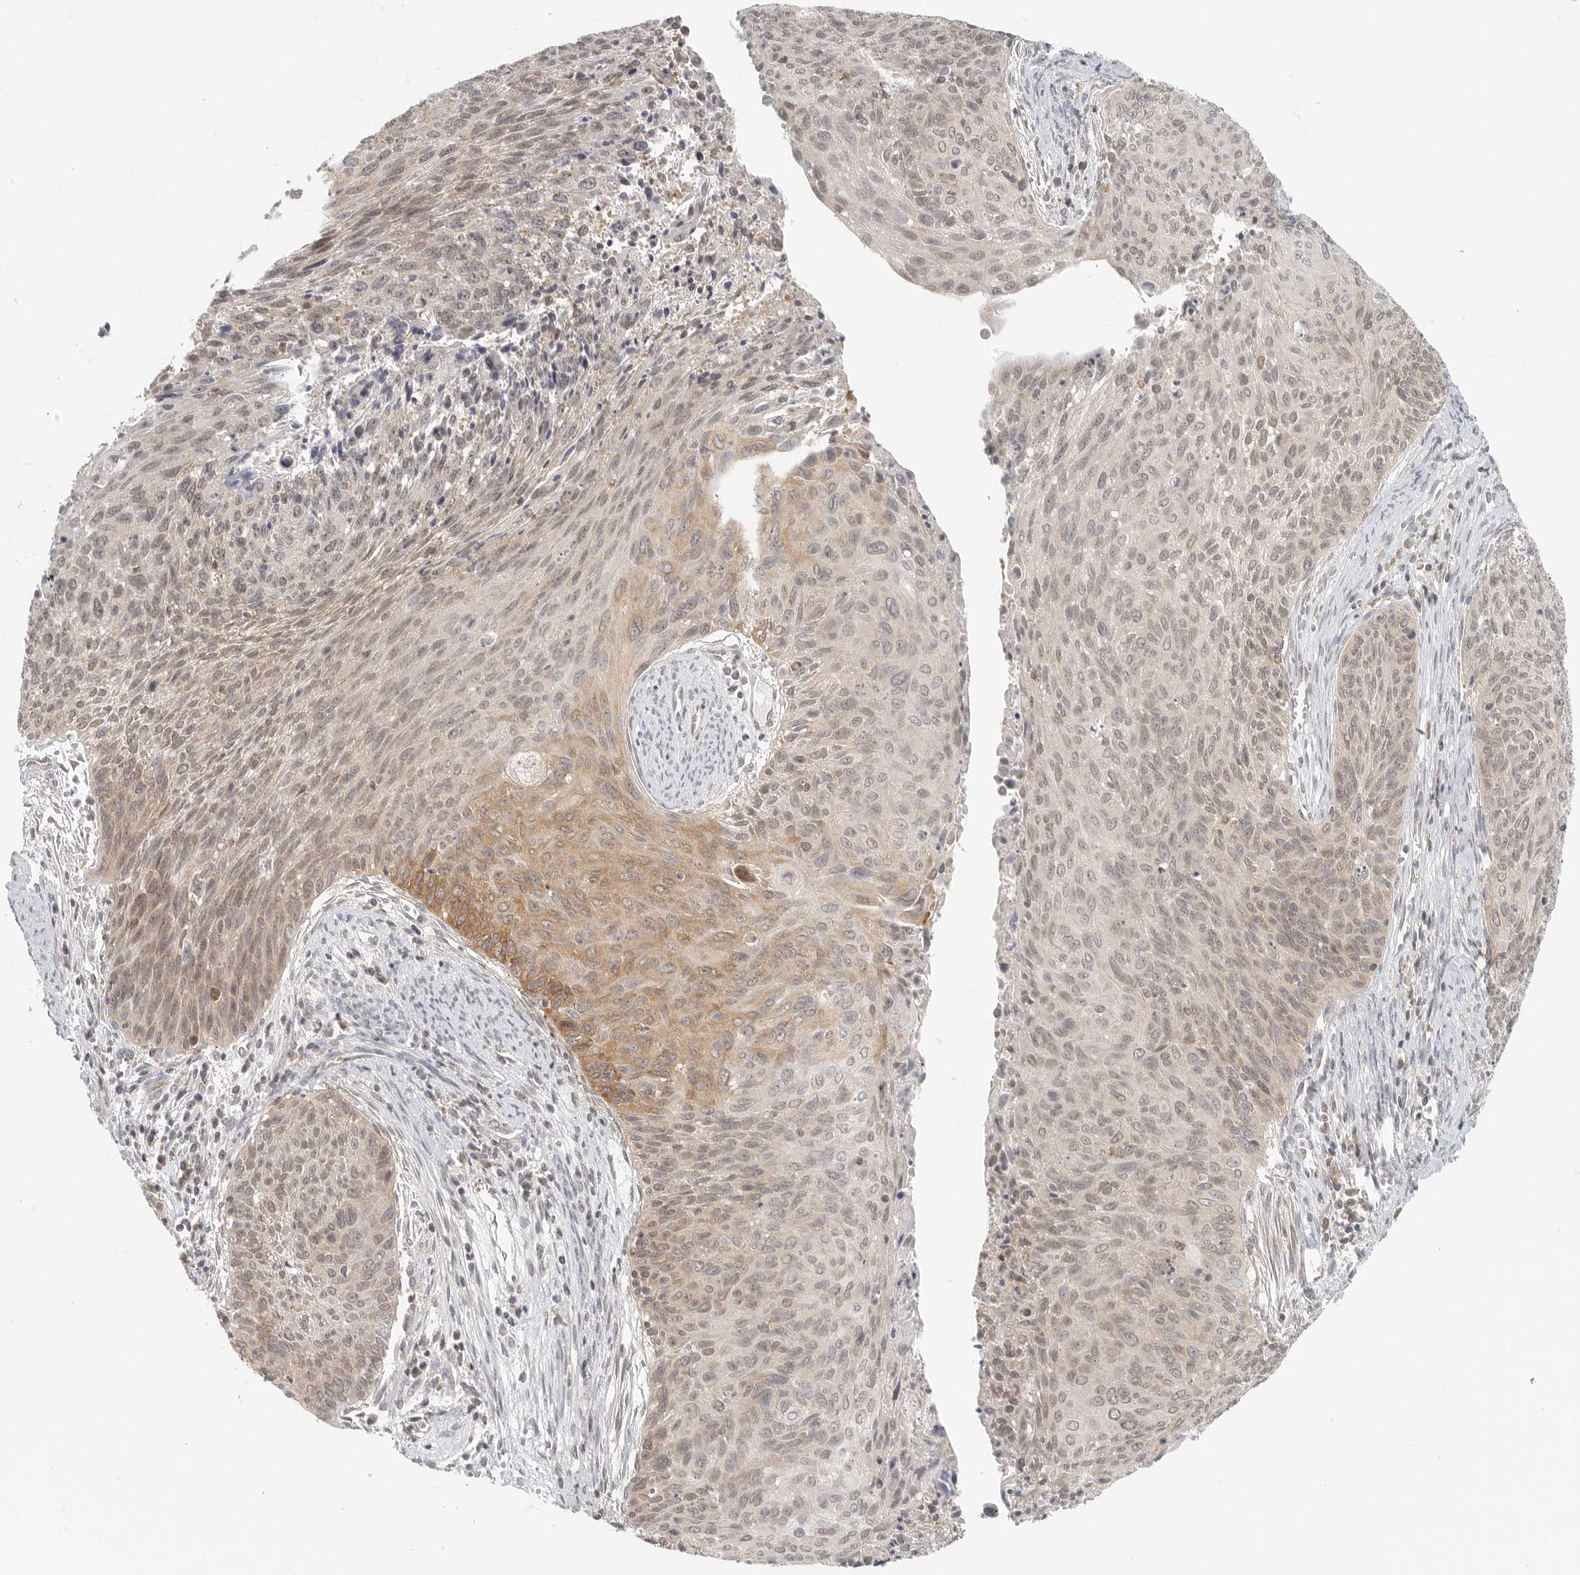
{"staining": {"intensity": "moderate", "quantity": "<25%", "location": "cytoplasmic/membranous"}, "tissue": "cervical cancer", "cell_type": "Tumor cells", "image_type": "cancer", "snomed": [{"axis": "morphology", "description": "Squamous cell carcinoma, NOS"}, {"axis": "topography", "description": "Cervix"}], "caption": "Immunohistochemistry image of neoplastic tissue: cervical cancer (squamous cell carcinoma) stained using immunohistochemistry (IHC) shows low levels of moderate protein expression localized specifically in the cytoplasmic/membranous of tumor cells, appearing as a cytoplasmic/membranous brown color.", "gene": "HDAC6", "patient": {"sex": "female", "age": 55}}